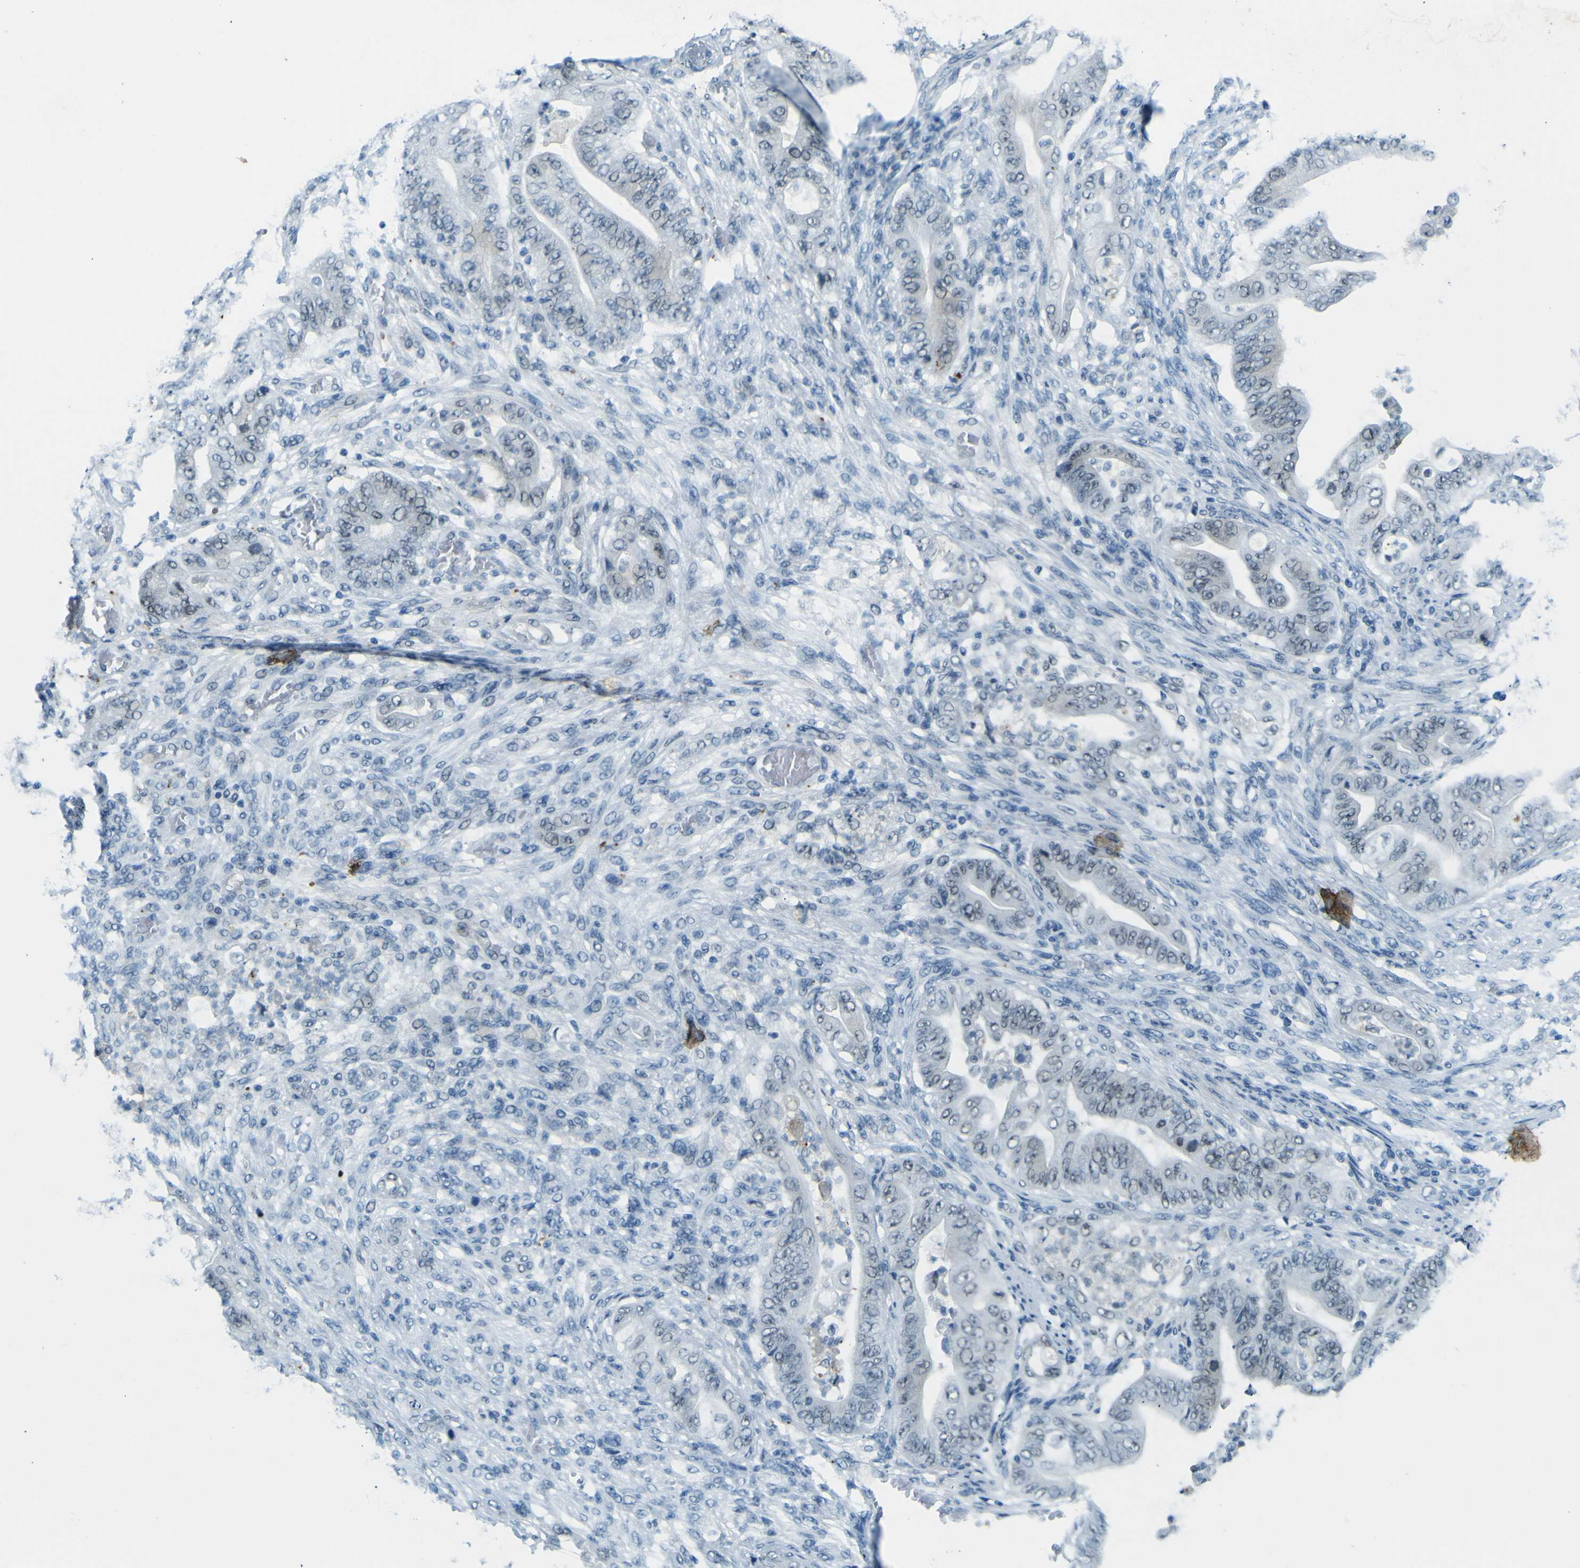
{"staining": {"intensity": "weak", "quantity": "<25%", "location": "nuclear"}, "tissue": "stomach cancer", "cell_type": "Tumor cells", "image_type": "cancer", "snomed": [{"axis": "morphology", "description": "Adenocarcinoma, NOS"}, {"axis": "topography", "description": "Stomach"}], "caption": "A histopathology image of stomach adenocarcinoma stained for a protein demonstrates no brown staining in tumor cells.", "gene": "CEBPG", "patient": {"sex": "female", "age": 73}}